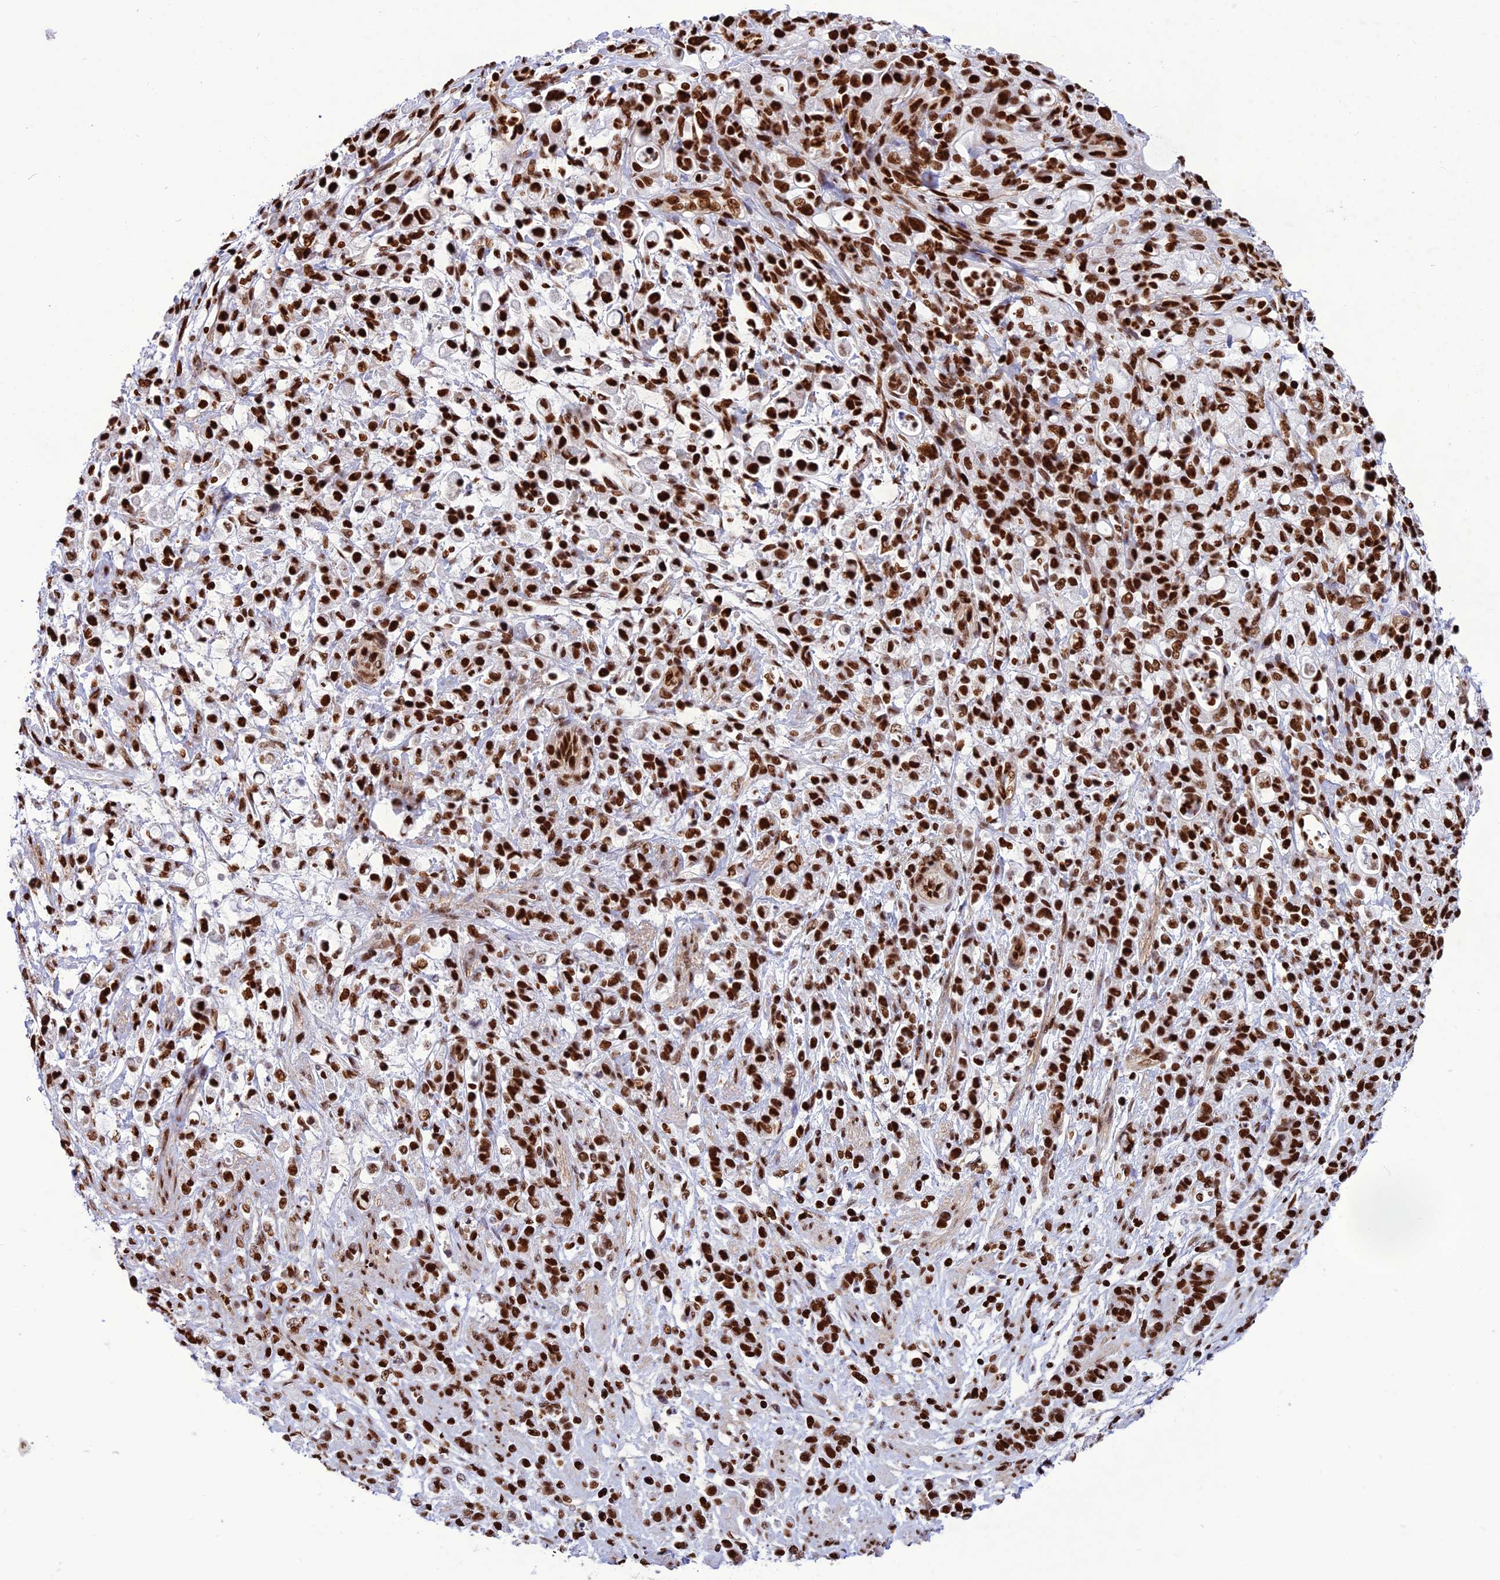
{"staining": {"intensity": "strong", "quantity": ">75%", "location": "nuclear"}, "tissue": "stomach cancer", "cell_type": "Tumor cells", "image_type": "cancer", "snomed": [{"axis": "morphology", "description": "Adenocarcinoma, NOS"}, {"axis": "topography", "description": "Stomach"}], "caption": "The immunohistochemical stain labels strong nuclear positivity in tumor cells of stomach cancer tissue.", "gene": "INO80E", "patient": {"sex": "female", "age": 60}}